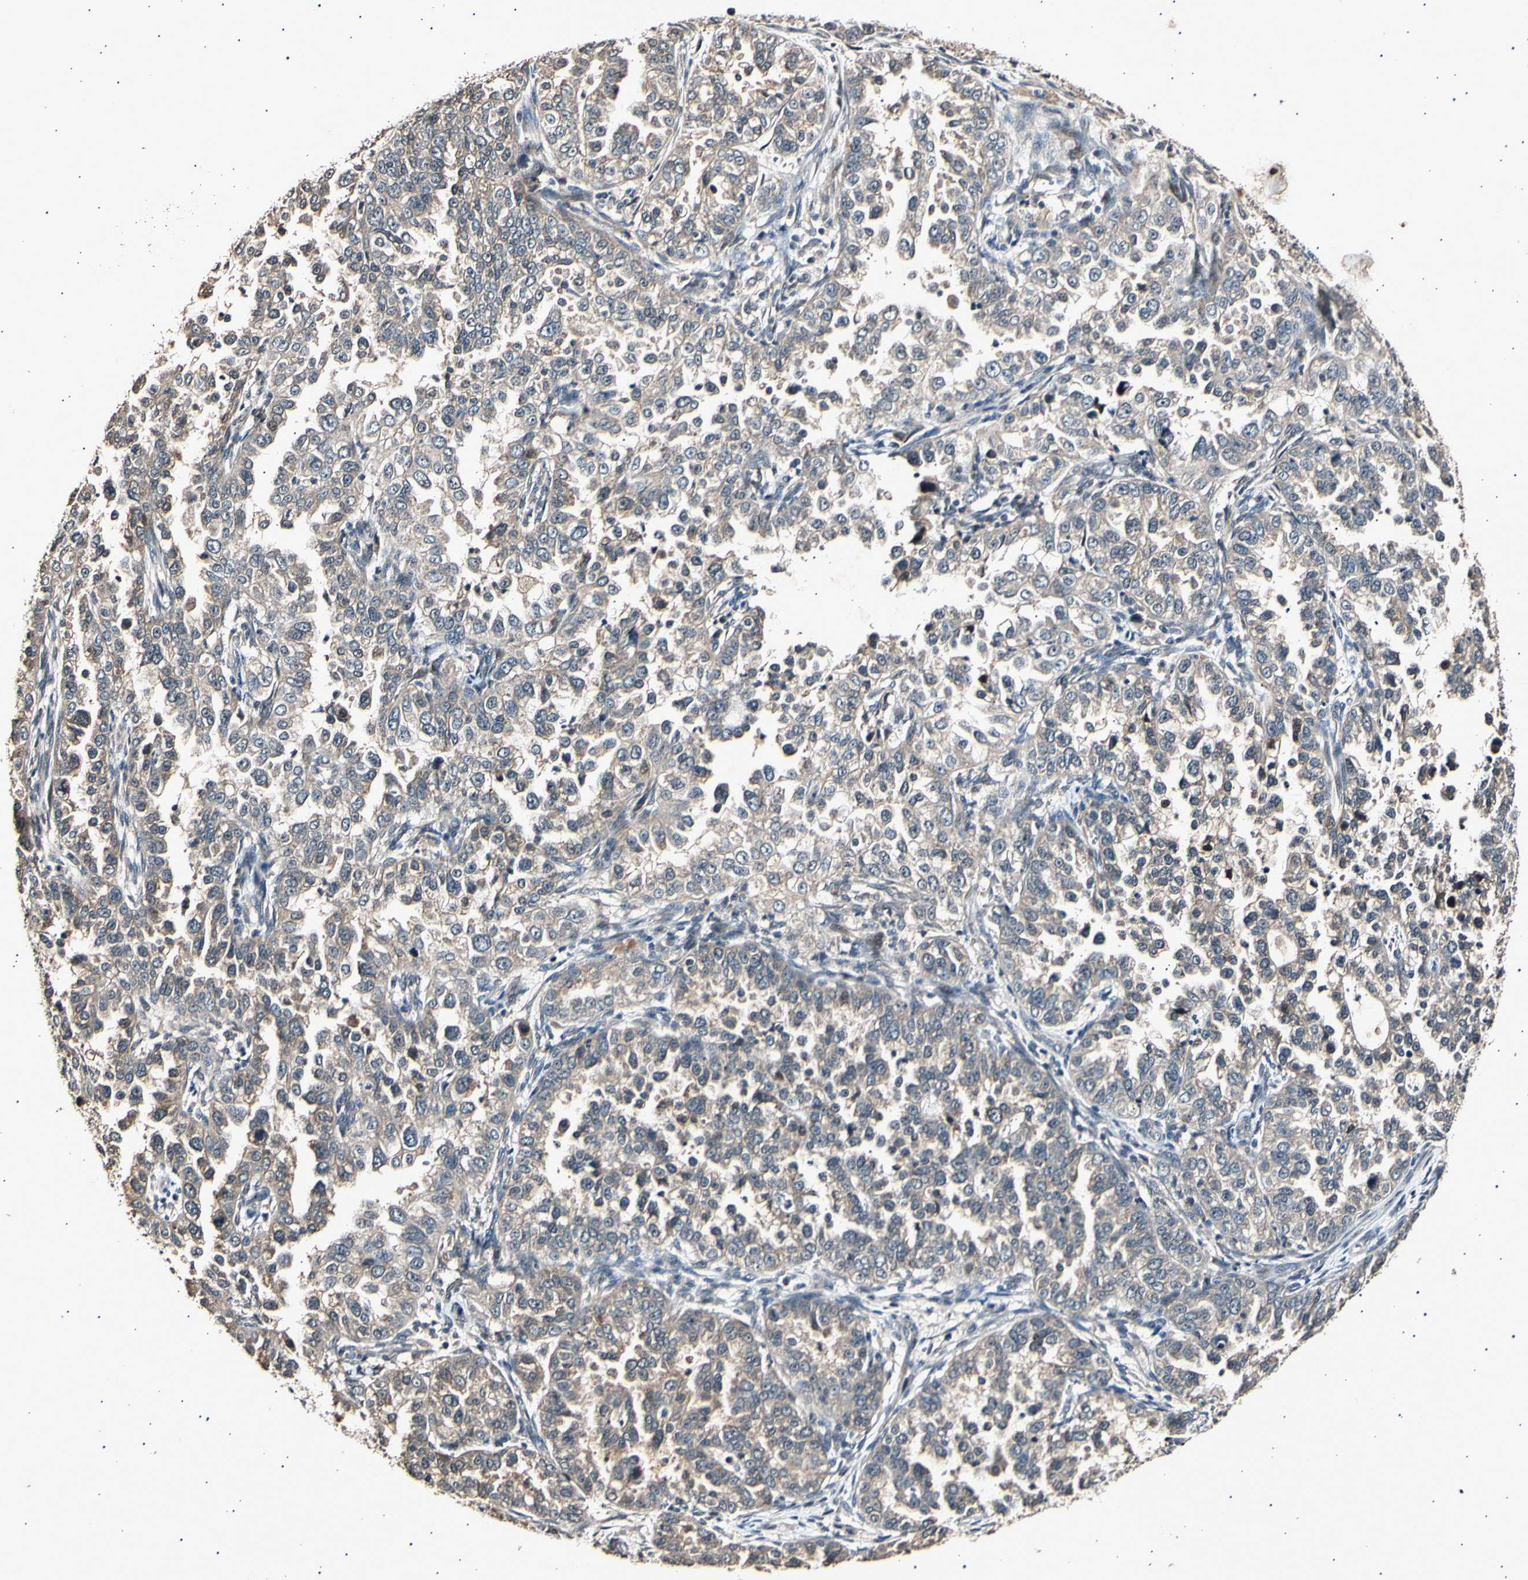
{"staining": {"intensity": "weak", "quantity": "<25%", "location": "cytoplasmic/membranous"}, "tissue": "endometrial cancer", "cell_type": "Tumor cells", "image_type": "cancer", "snomed": [{"axis": "morphology", "description": "Adenocarcinoma, NOS"}, {"axis": "topography", "description": "Endometrium"}], "caption": "A histopathology image of human endometrial cancer (adenocarcinoma) is negative for staining in tumor cells. The staining is performed using DAB (3,3'-diaminobenzidine) brown chromogen with nuclei counter-stained in using hematoxylin.", "gene": "ADCY3", "patient": {"sex": "female", "age": 85}}